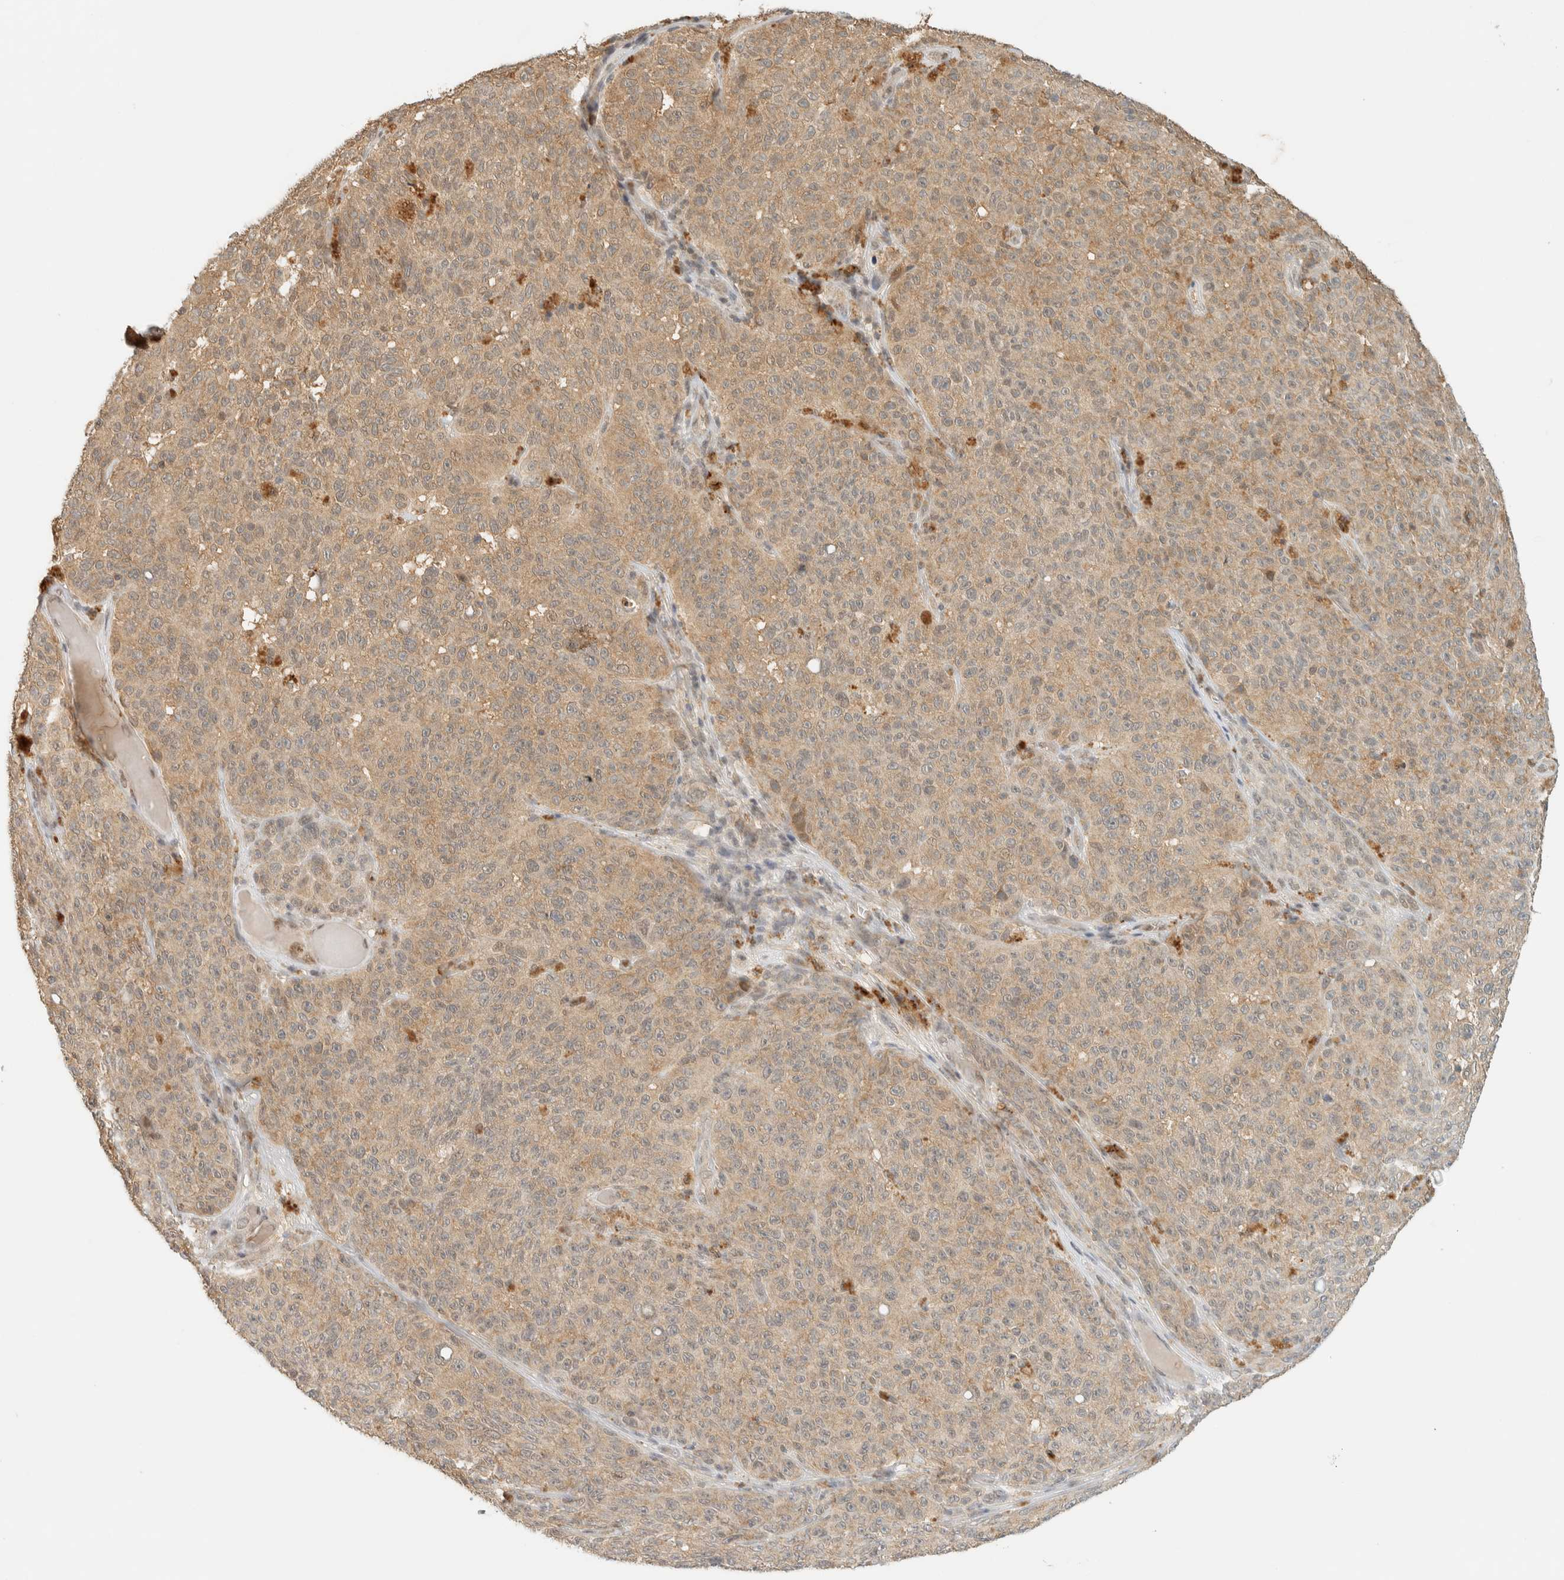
{"staining": {"intensity": "moderate", "quantity": ">75%", "location": "cytoplasmic/membranous"}, "tissue": "melanoma", "cell_type": "Tumor cells", "image_type": "cancer", "snomed": [{"axis": "morphology", "description": "Malignant melanoma, NOS"}, {"axis": "topography", "description": "Skin"}], "caption": "High-magnification brightfield microscopy of melanoma stained with DAB (3,3'-diaminobenzidine) (brown) and counterstained with hematoxylin (blue). tumor cells exhibit moderate cytoplasmic/membranous expression is identified in about>75% of cells.", "gene": "KIFAP3", "patient": {"sex": "female", "age": 82}}